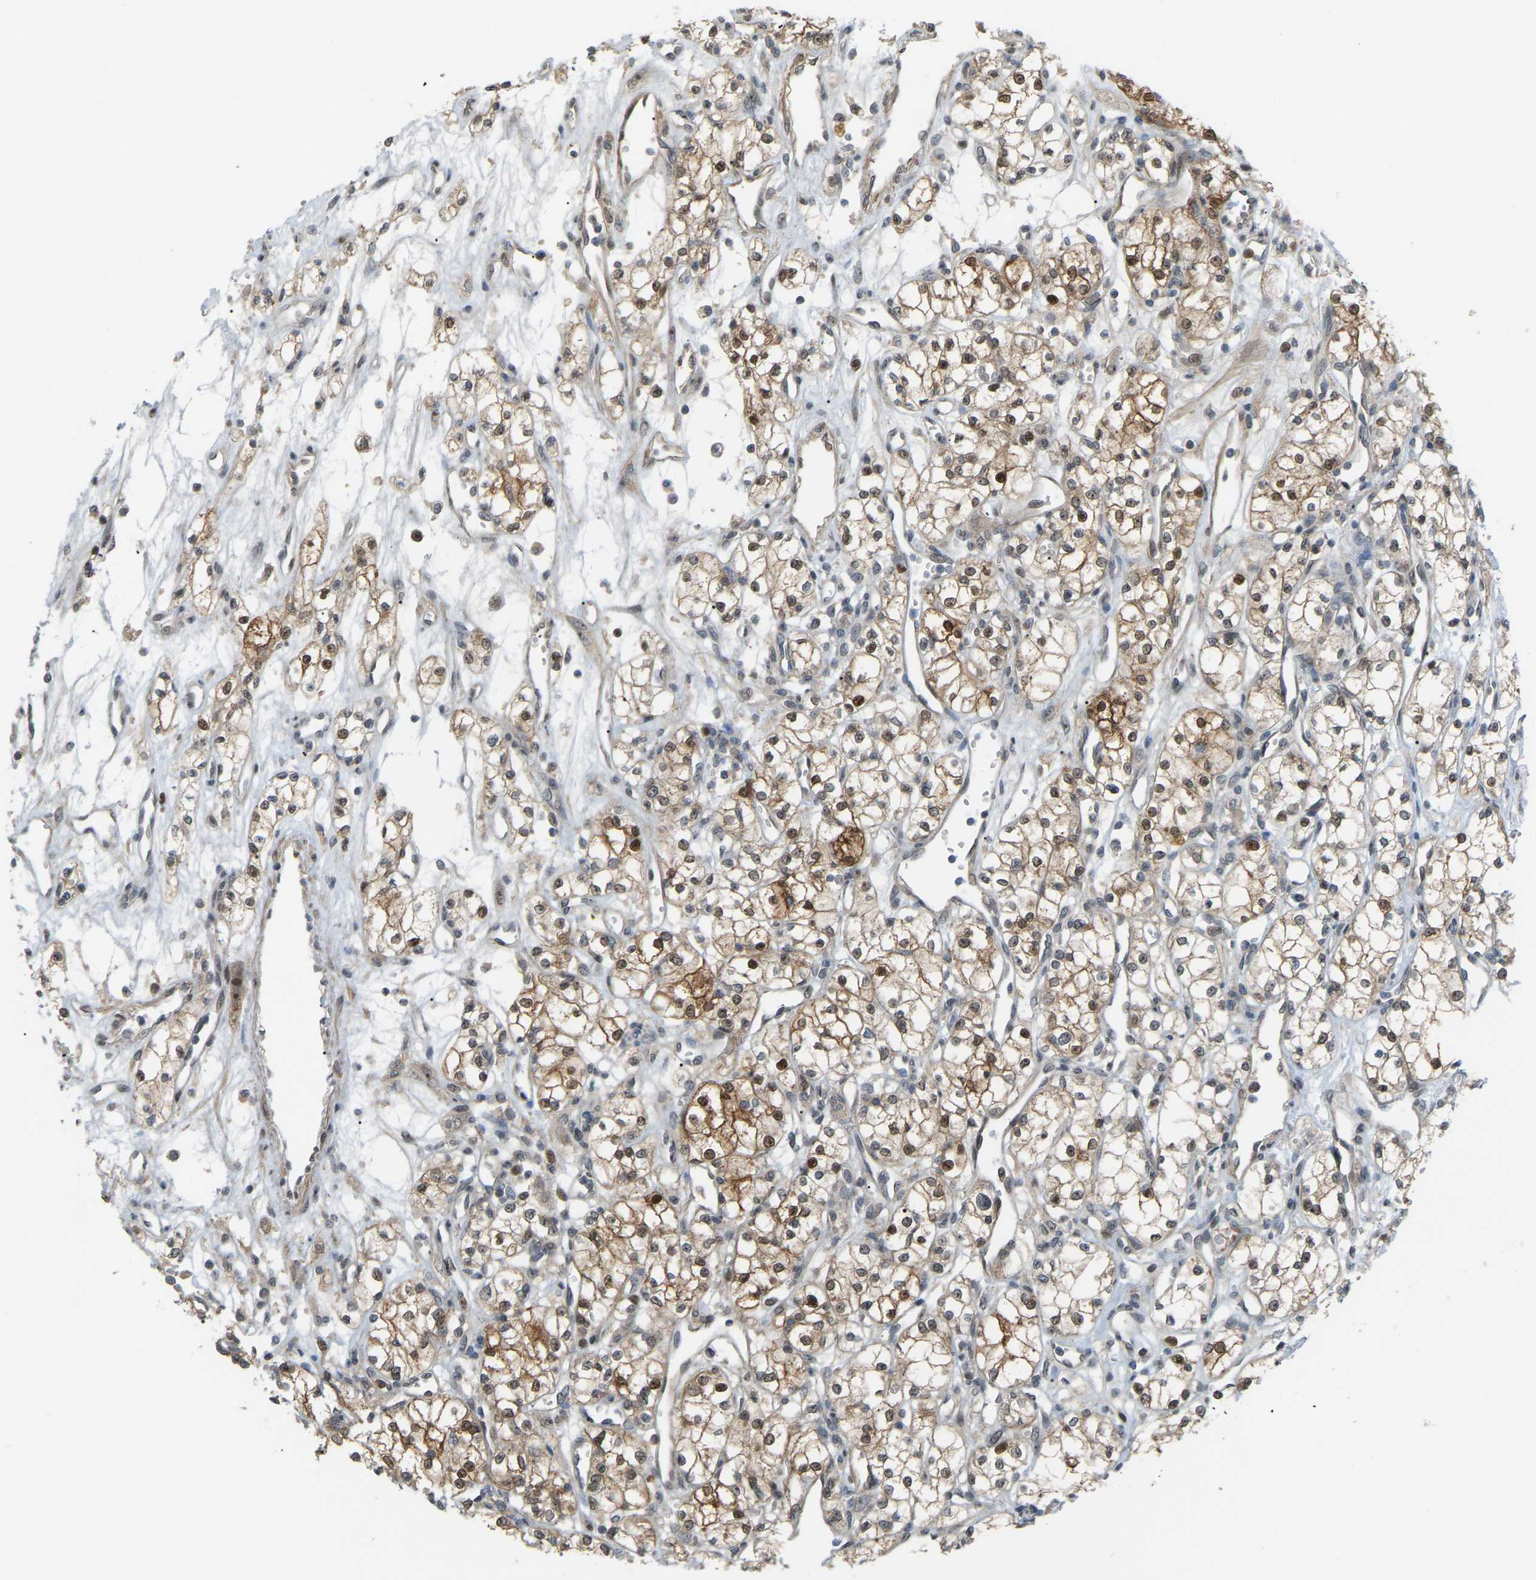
{"staining": {"intensity": "moderate", "quantity": "25%-75%", "location": "cytoplasmic/membranous,nuclear"}, "tissue": "renal cancer", "cell_type": "Tumor cells", "image_type": "cancer", "snomed": [{"axis": "morphology", "description": "Adenocarcinoma, NOS"}, {"axis": "topography", "description": "Kidney"}], "caption": "DAB (3,3'-diaminobenzidine) immunohistochemical staining of renal cancer demonstrates moderate cytoplasmic/membranous and nuclear protein expression in approximately 25%-75% of tumor cells. (Brightfield microscopy of DAB IHC at high magnification).", "gene": "CROT", "patient": {"sex": "male", "age": 59}}